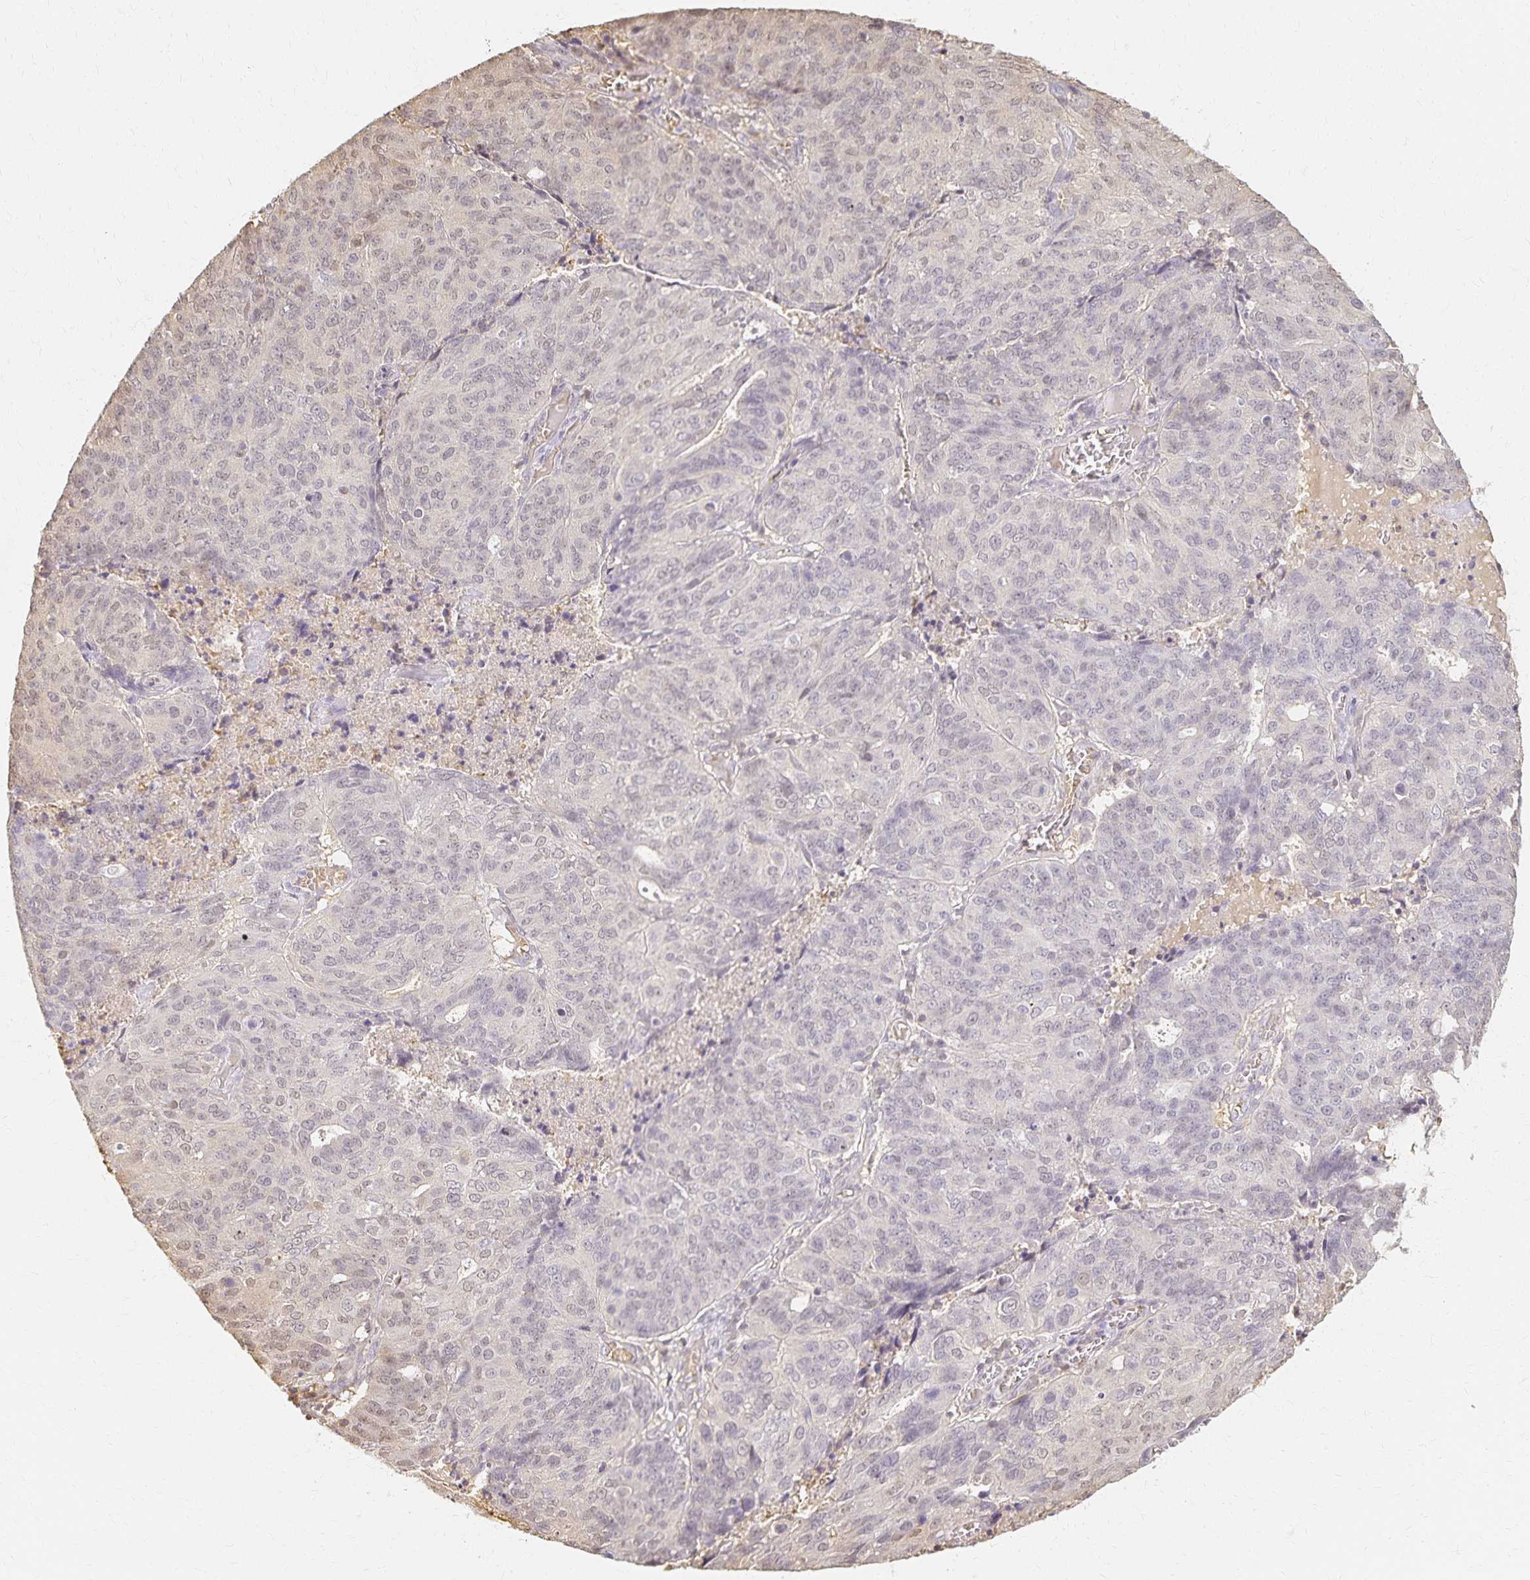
{"staining": {"intensity": "negative", "quantity": "none", "location": "none"}, "tissue": "endometrial cancer", "cell_type": "Tumor cells", "image_type": "cancer", "snomed": [{"axis": "morphology", "description": "Adenocarcinoma, NOS"}, {"axis": "topography", "description": "Endometrium"}], "caption": "This is an immunohistochemistry photomicrograph of human endometrial adenocarcinoma. There is no expression in tumor cells.", "gene": "AZGP1", "patient": {"sex": "female", "age": 82}}